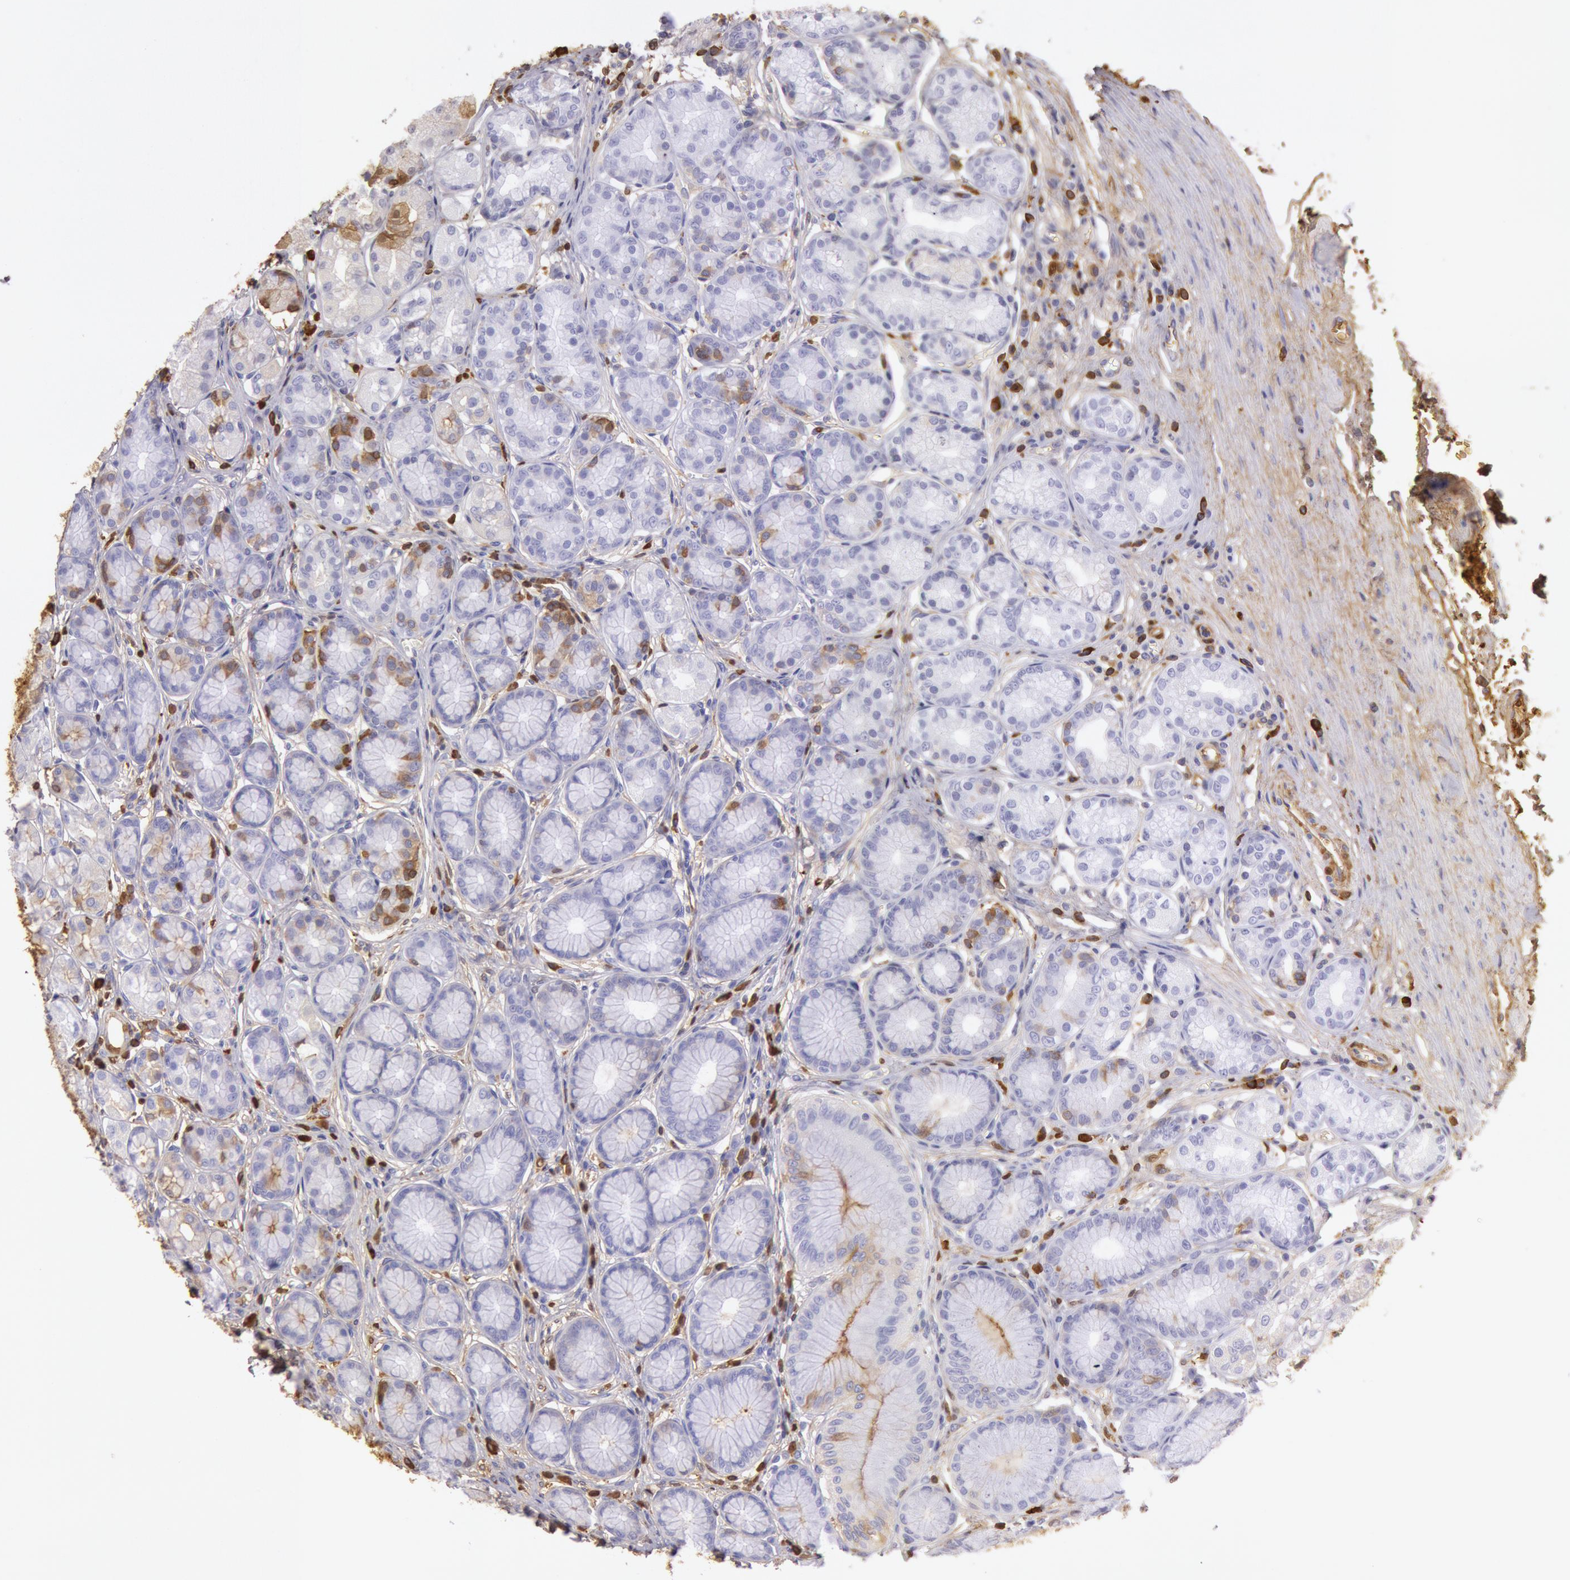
{"staining": {"intensity": "weak", "quantity": "<25%", "location": "cytoplasmic/membranous"}, "tissue": "stomach", "cell_type": "Glandular cells", "image_type": "normal", "snomed": [{"axis": "morphology", "description": "Normal tissue, NOS"}, {"axis": "topography", "description": "Stomach"}, {"axis": "topography", "description": "Stomach, lower"}], "caption": "Image shows no protein positivity in glandular cells of normal stomach.", "gene": "IGHG1", "patient": {"sex": "male", "age": 76}}